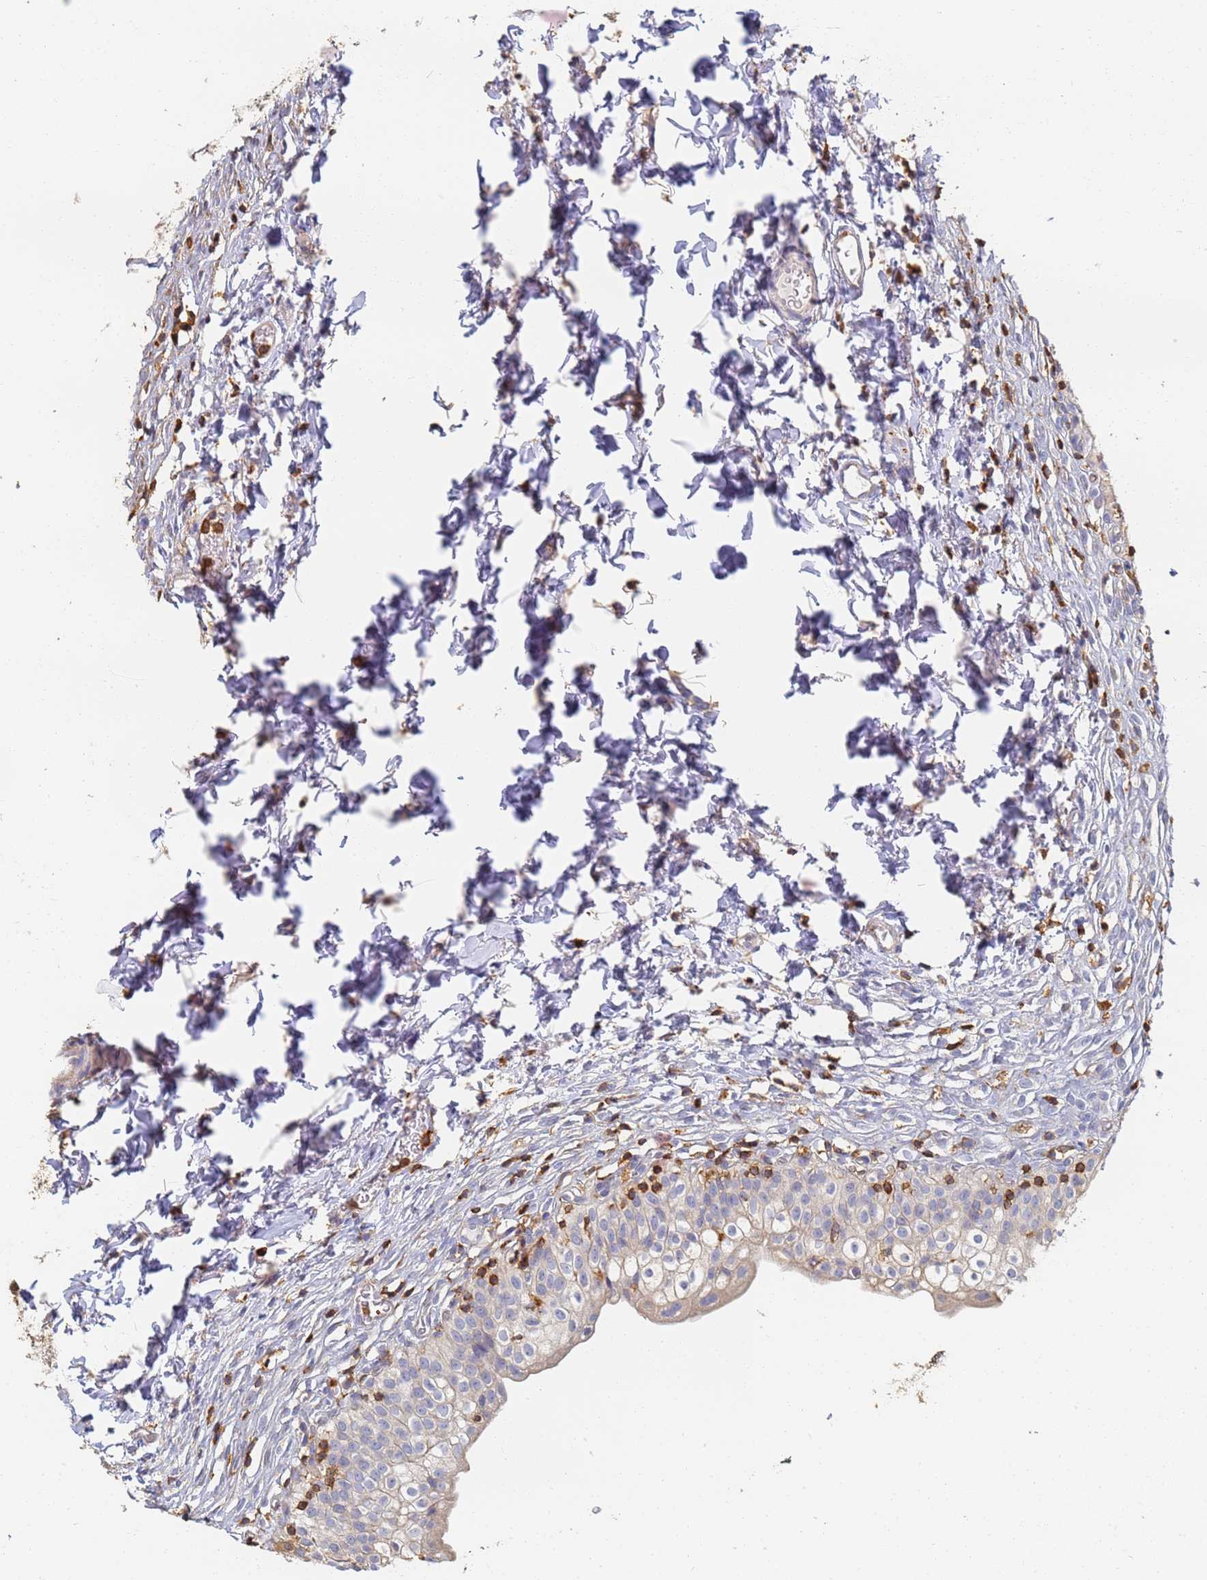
{"staining": {"intensity": "weak", "quantity": "25%-75%", "location": "cytoplasmic/membranous"}, "tissue": "urinary bladder", "cell_type": "Urothelial cells", "image_type": "normal", "snomed": [{"axis": "morphology", "description": "Normal tissue, NOS"}, {"axis": "topography", "description": "Urinary bladder"}], "caption": "The micrograph displays a brown stain indicating the presence of a protein in the cytoplasmic/membranous of urothelial cells in urinary bladder. The protein of interest is stained brown, and the nuclei are stained in blue (DAB IHC with brightfield microscopy, high magnification).", "gene": "BIN2", "patient": {"sex": "male", "age": 55}}